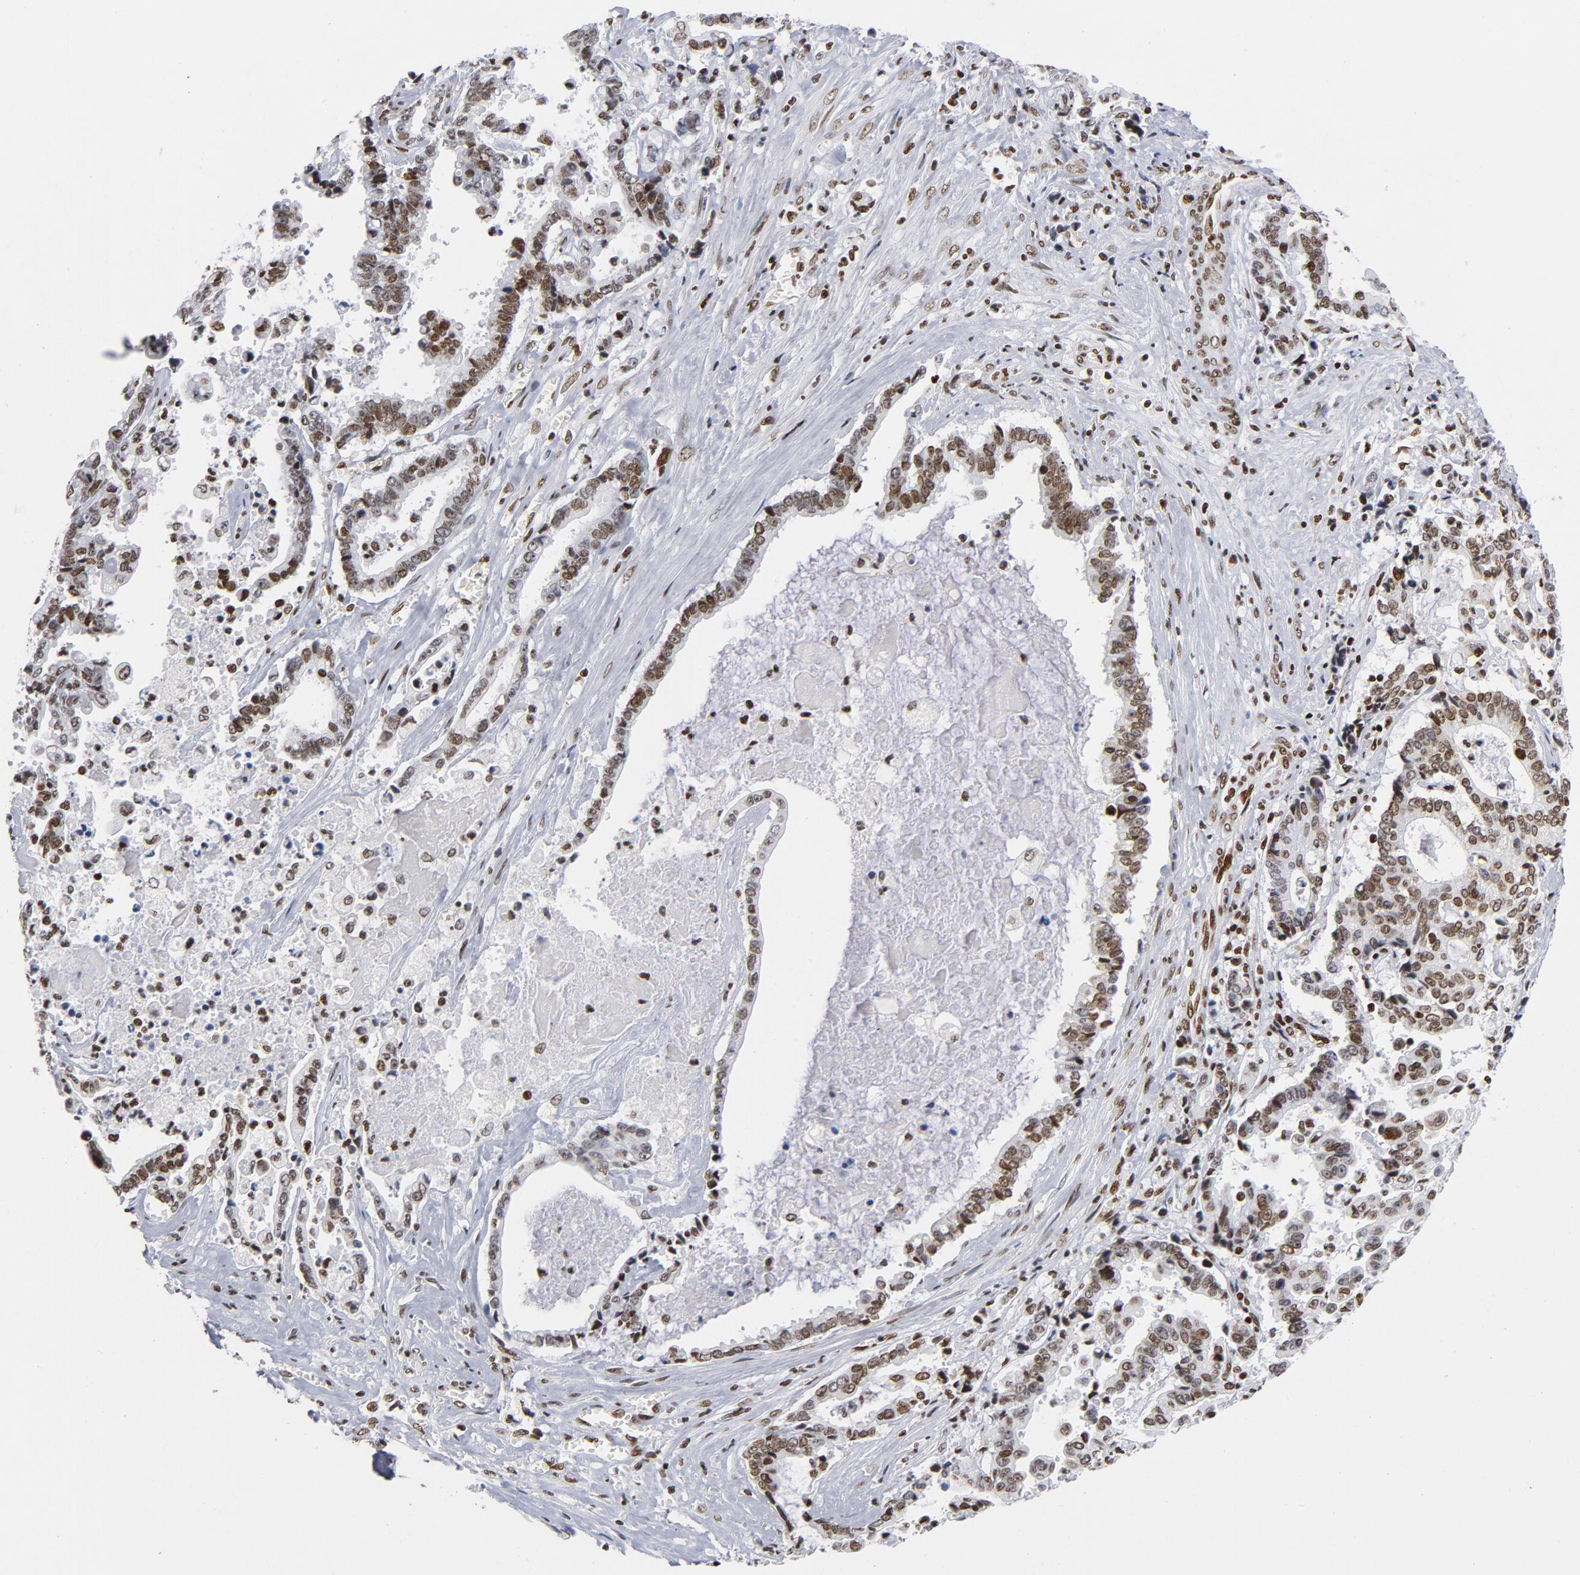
{"staining": {"intensity": "moderate", "quantity": ">75%", "location": "nuclear"}, "tissue": "liver cancer", "cell_type": "Tumor cells", "image_type": "cancer", "snomed": [{"axis": "morphology", "description": "Cholangiocarcinoma"}, {"axis": "topography", "description": "Liver"}], "caption": "The photomicrograph shows immunohistochemical staining of liver cancer (cholangiocarcinoma). There is moderate nuclear expression is present in approximately >75% of tumor cells.", "gene": "TOP2B", "patient": {"sex": "male", "age": 57}}